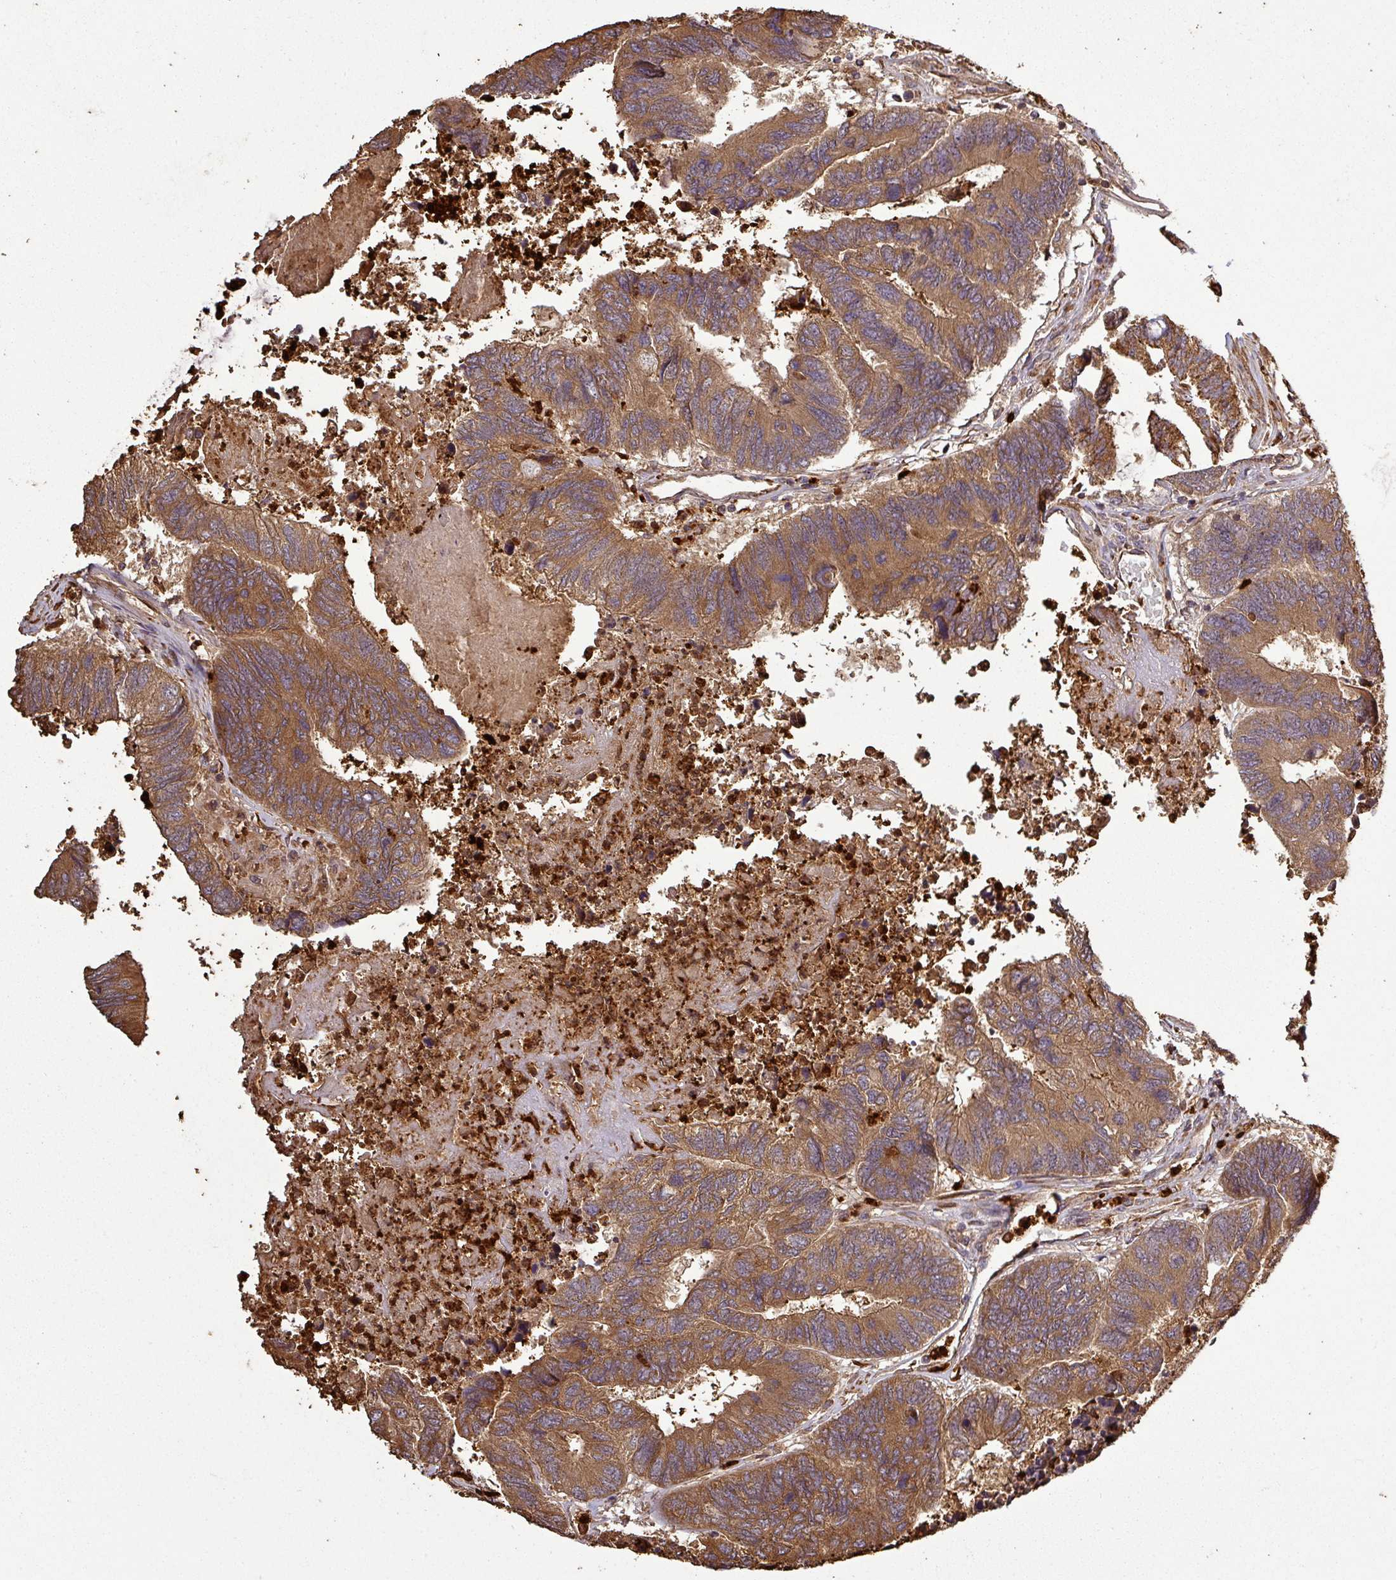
{"staining": {"intensity": "strong", "quantity": ">75%", "location": "cytoplasmic/membranous"}, "tissue": "colorectal cancer", "cell_type": "Tumor cells", "image_type": "cancer", "snomed": [{"axis": "morphology", "description": "Adenocarcinoma, NOS"}, {"axis": "topography", "description": "Colon"}], "caption": "Immunohistochemistry micrograph of human colorectal adenocarcinoma stained for a protein (brown), which reveals high levels of strong cytoplasmic/membranous expression in approximately >75% of tumor cells.", "gene": "PLEKHM1", "patient": {"sex": "female", "age": 67}}